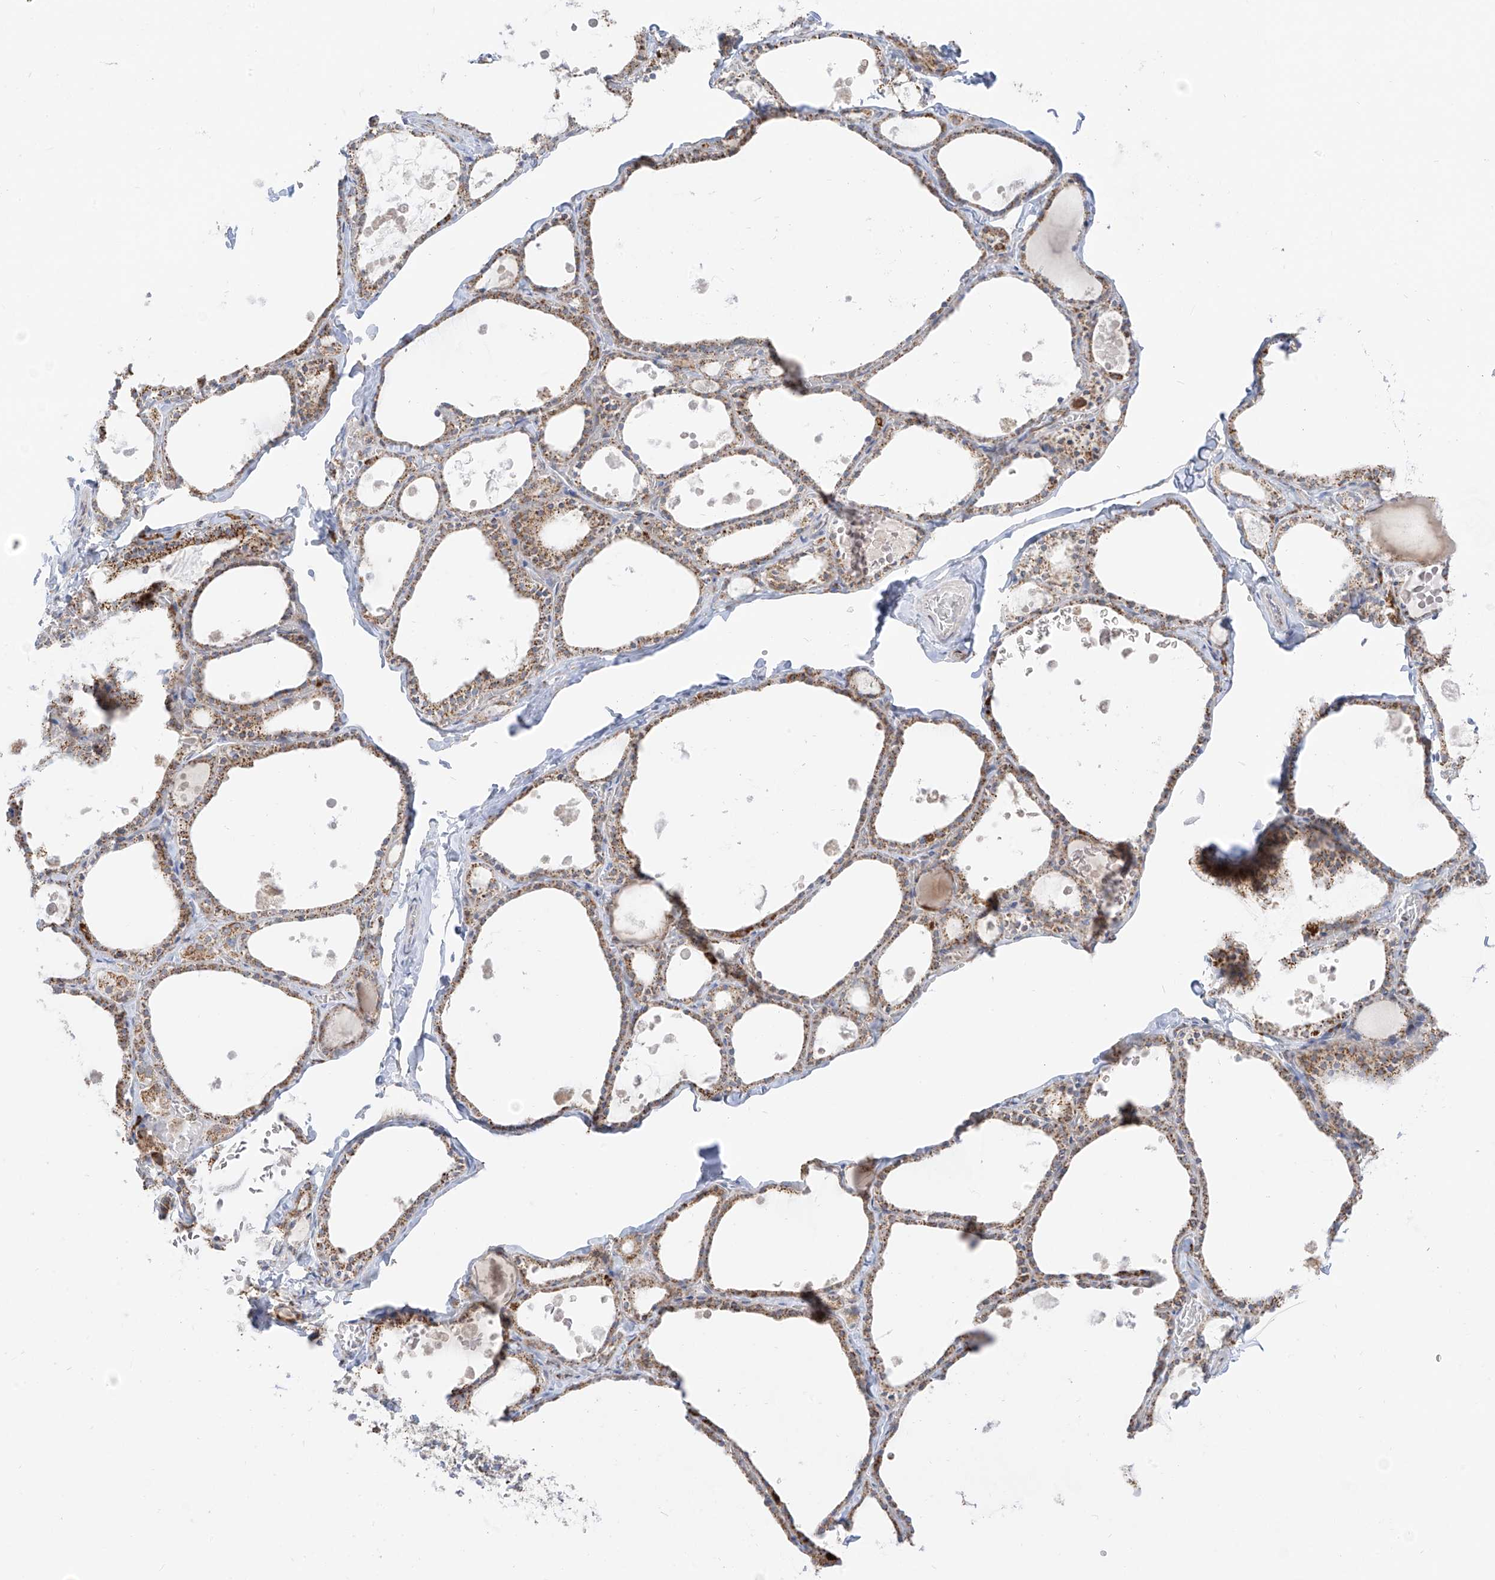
{"staining": {"intensity": "moderate", "quantity": ">75%", "location": "cytoplasmic/membranous"}, "tissue": "thyroid gland", "cell_type": "Glandular cells", "image_type": "normal", "snomed": [{"axis": "morphology", "description": "Normal tissue, NOS"}, {"axis": "topography", "description": "Thyroid gland"}], "caption": "IHC histopathology image of unremarkable human thyroid gland stained for a protein (brown), which shows medium levels of moderate cytoplasmic/membranous positivity in about >75% of glandular cells.", "gene": "ETHE1", "patient": {"sex": "male", "age": 56}}